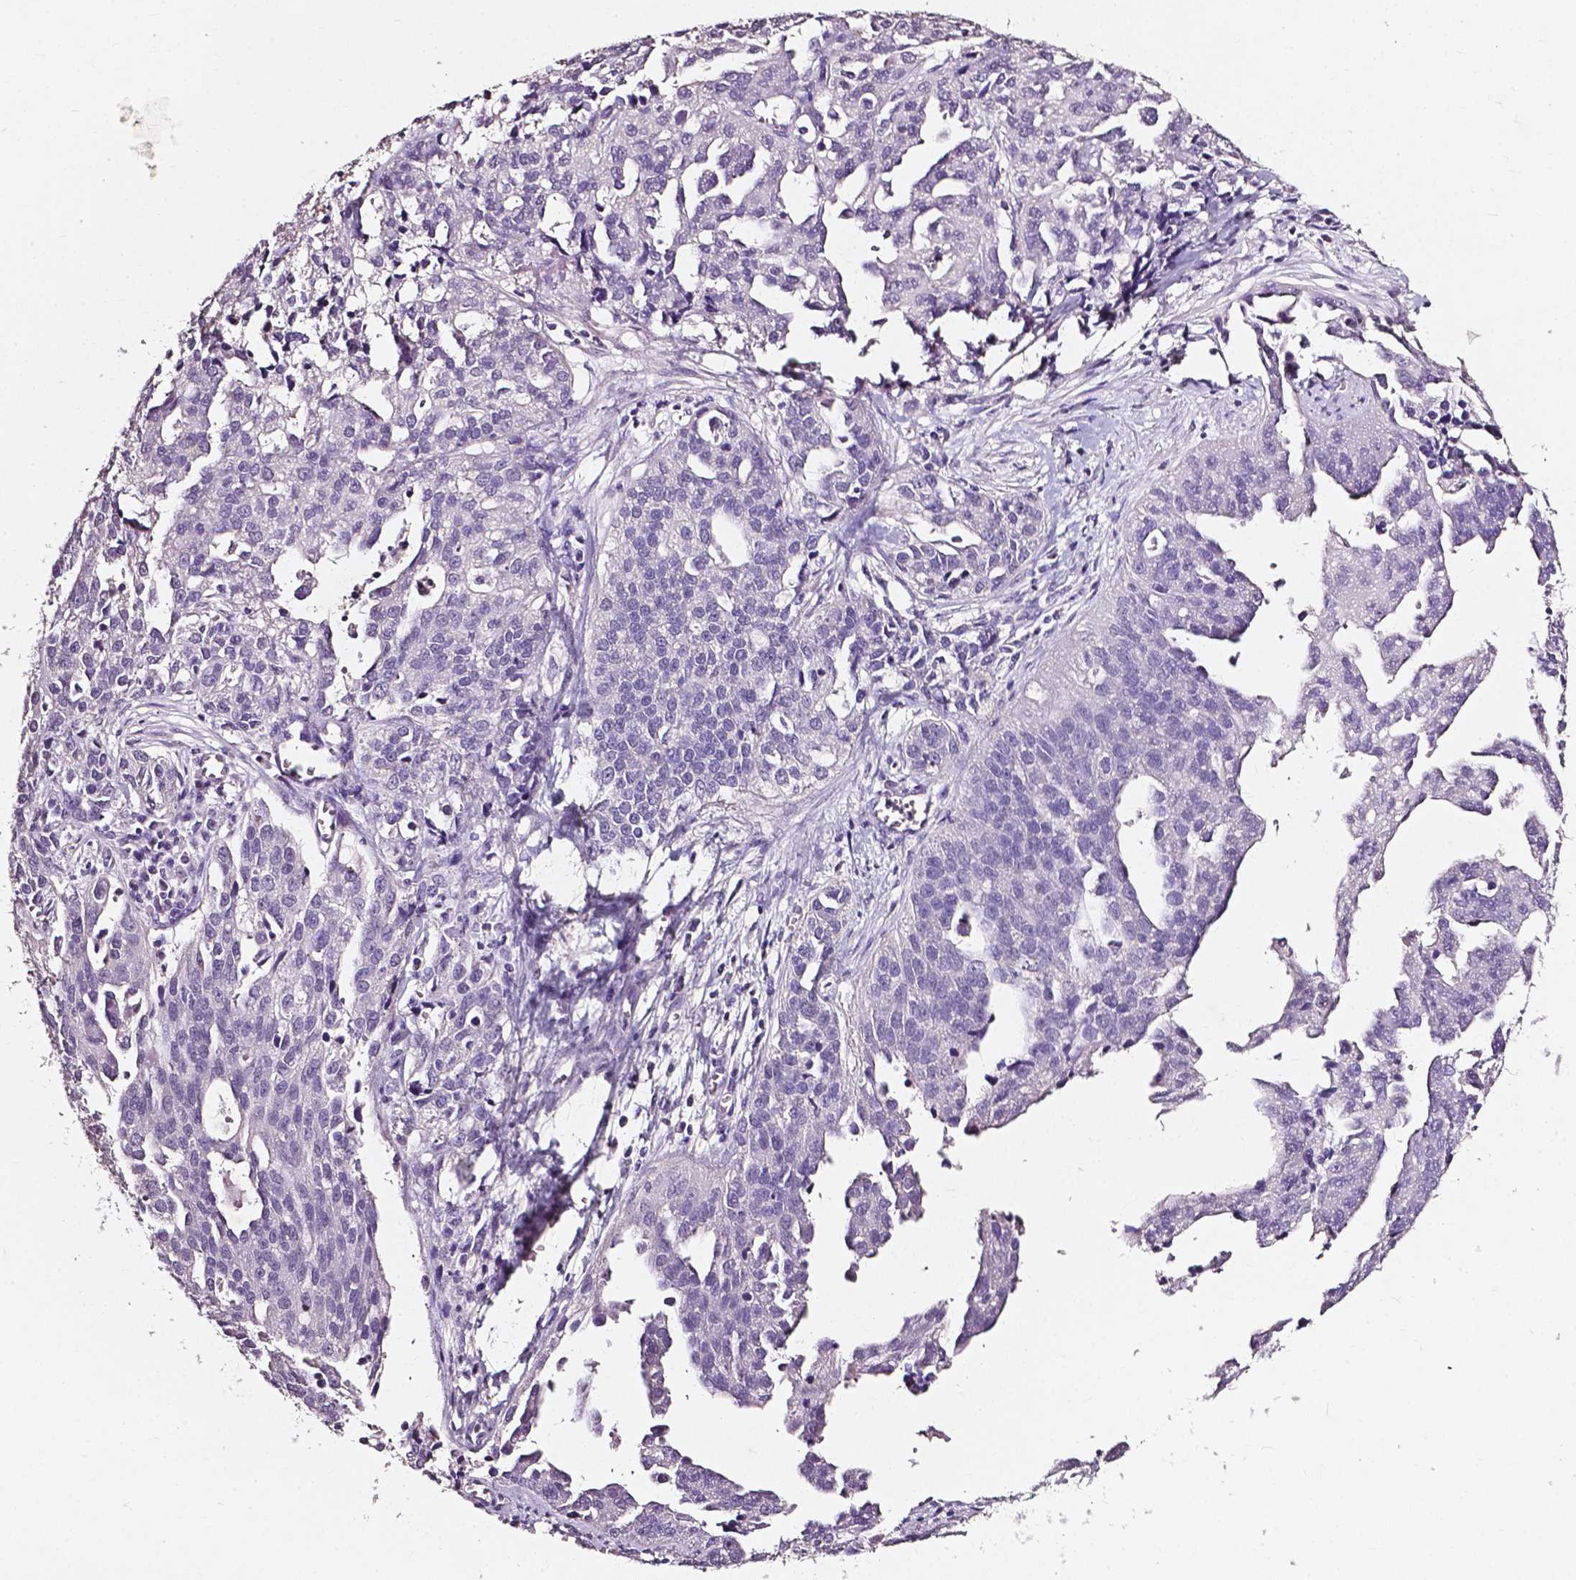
{"staining": {"intensity": "negative", "quantity": "none", "location": "none"}, "tissue": "ovarian cancer", "cell_type": "Tumor cells", "image_type": "cancer", "snomed": [{"axis": "morphology", "description": "Cystadenocarcinoma, serous, NOS"}, {"axis": "topography", "description": "Ovary"}], "caption": "DAB immunohistochemical staining of human ovarian serous cystadenocarcinoma demonstrates no significant staining in tumor cells.", "gene": "AKR1B10", "patient": {"sex": "female", "age": 75}}